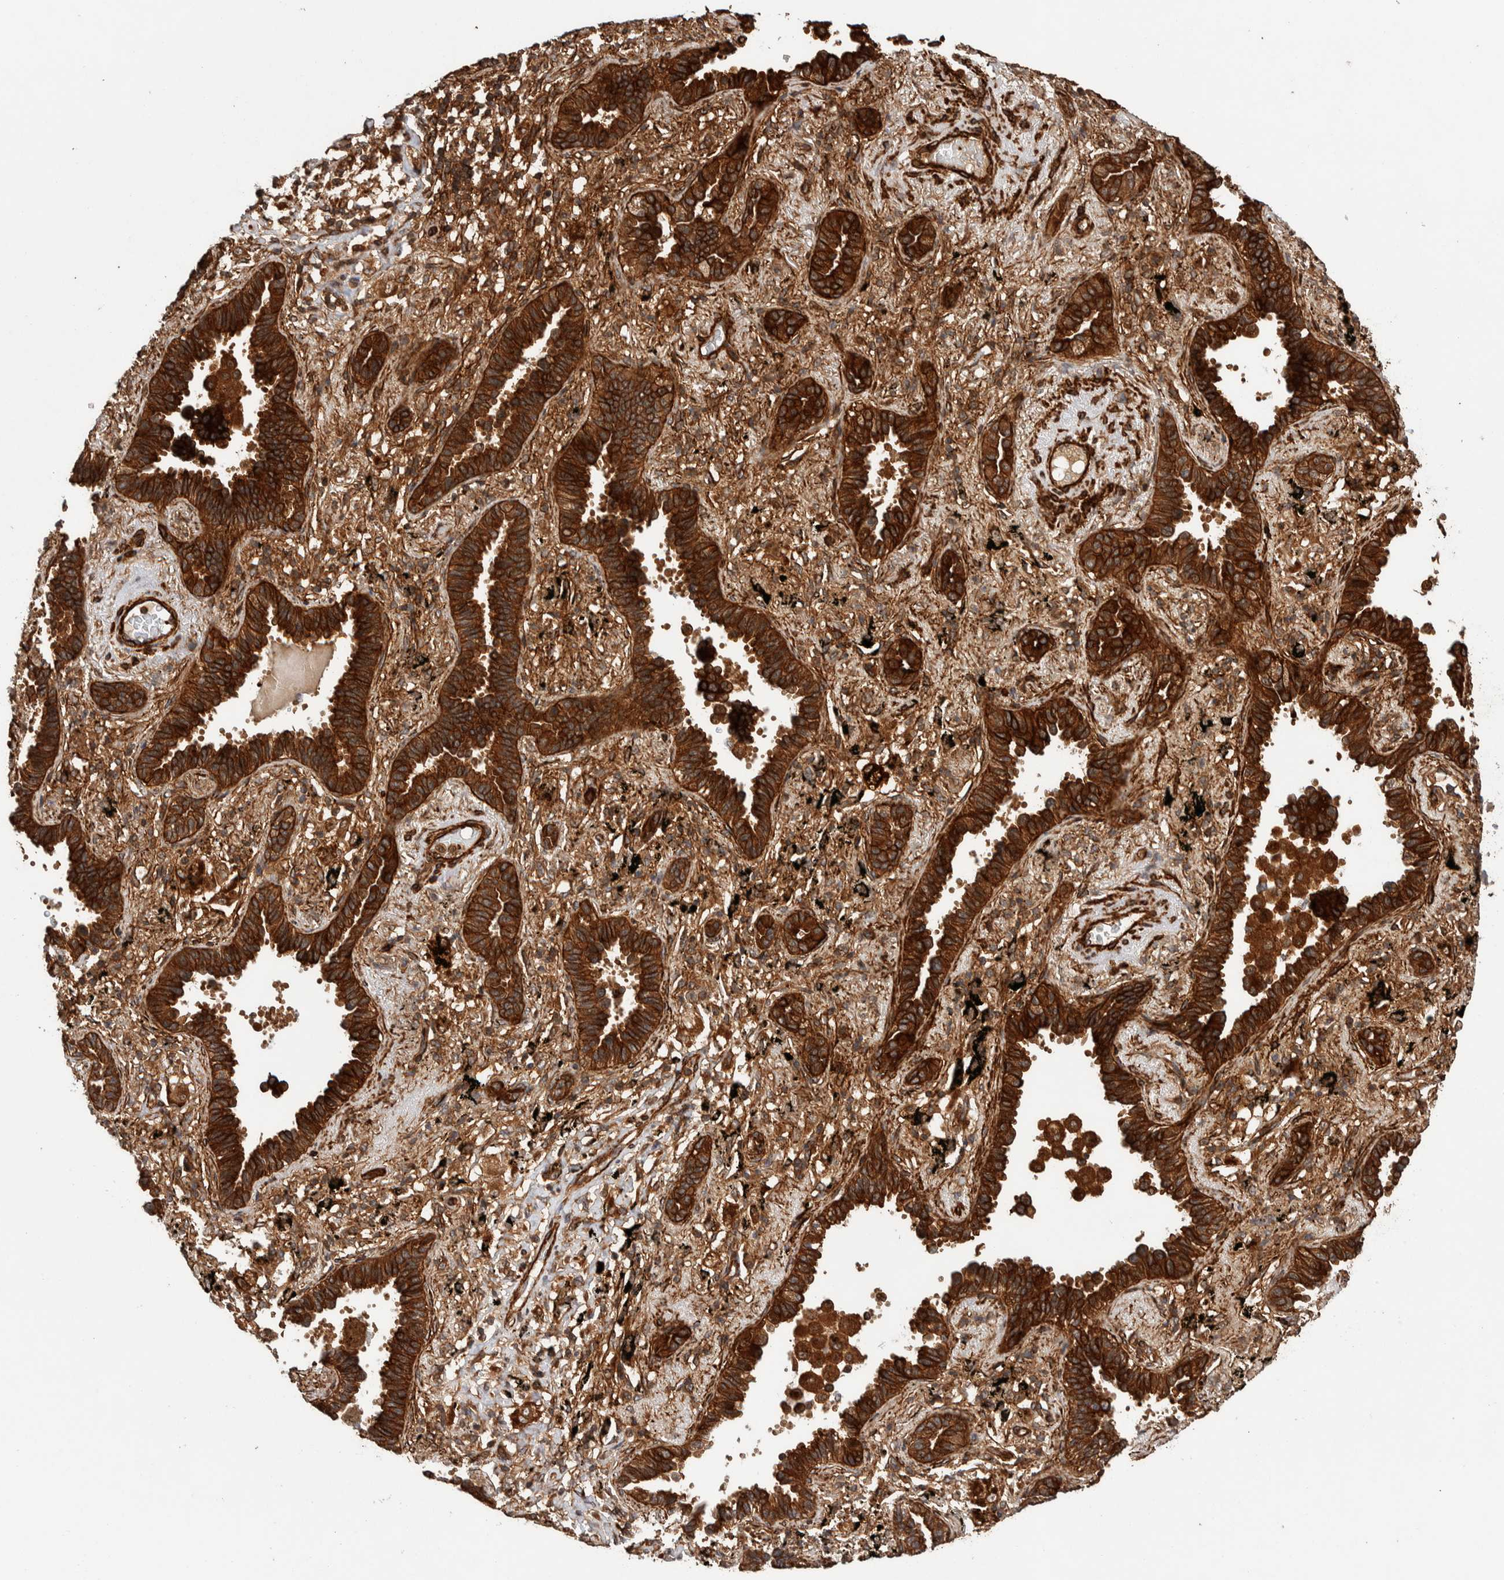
{"staining": {"intensity": "strong", "quantity": ">75%", "location": "cytoplasmic/membranous"}, "tissue": "lung cancer", "cell_type": "Tumor cells", "image_type": "cancer", "snomed": [{"axis": "morphology", "description": "Adenocarcinoma, NOS"}, {"axis": "topography", "description": "Lung"}], "caption": "Immunohistochemistry (IHC) photomicrograph of neoplastic tissue: human lung adenocarcinoma stained using immunohistochemistry (IHC) demonstrates high levels of strong protein expression localized specifically in the cytoplasmic/membranous of tumor cells, appearing as a cytoplasmic/membranous brown color.", "gene": "SYNRG", "patient": {"sex": "male", "age": 59}}